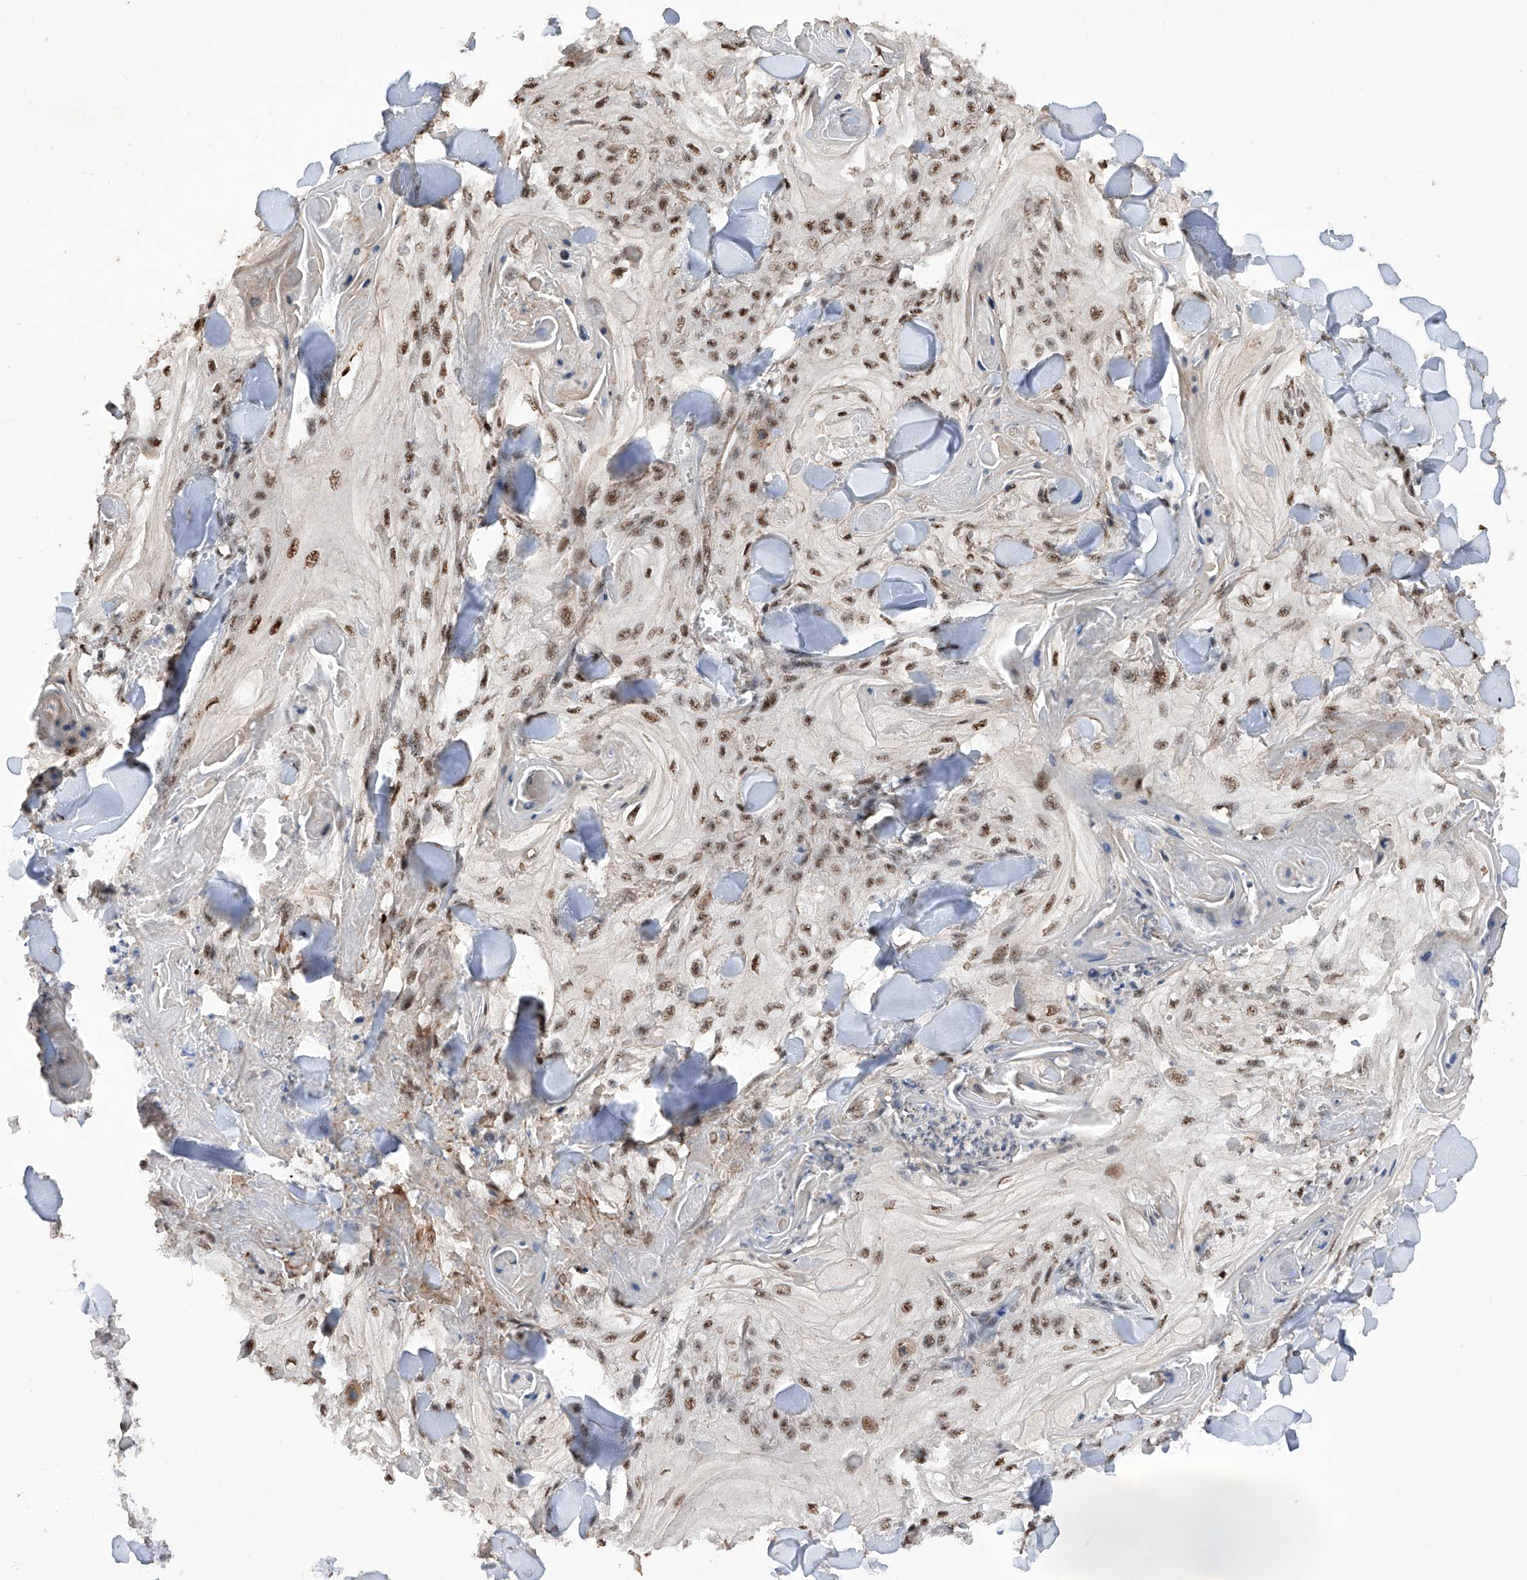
{"staining": {"intensity": "moderate", "quantity": ">75%", "location": "nuclear"}, "tissue": "skin cancer", "cell_type": "Tumor cells", "image_type": "cancer", "snomed": [{"axis": "morphology", "description": "Squamous cell carcinoma, NOS"}, {"axis": "topography", "description": "Skin"}], "caption": "Protein expression analysis of human skin cancer reveals moderate nuclear expression in about >75% of tumor cells.", "gene": "NFATC4", "patient": {"sex": "male", "age": 74}}